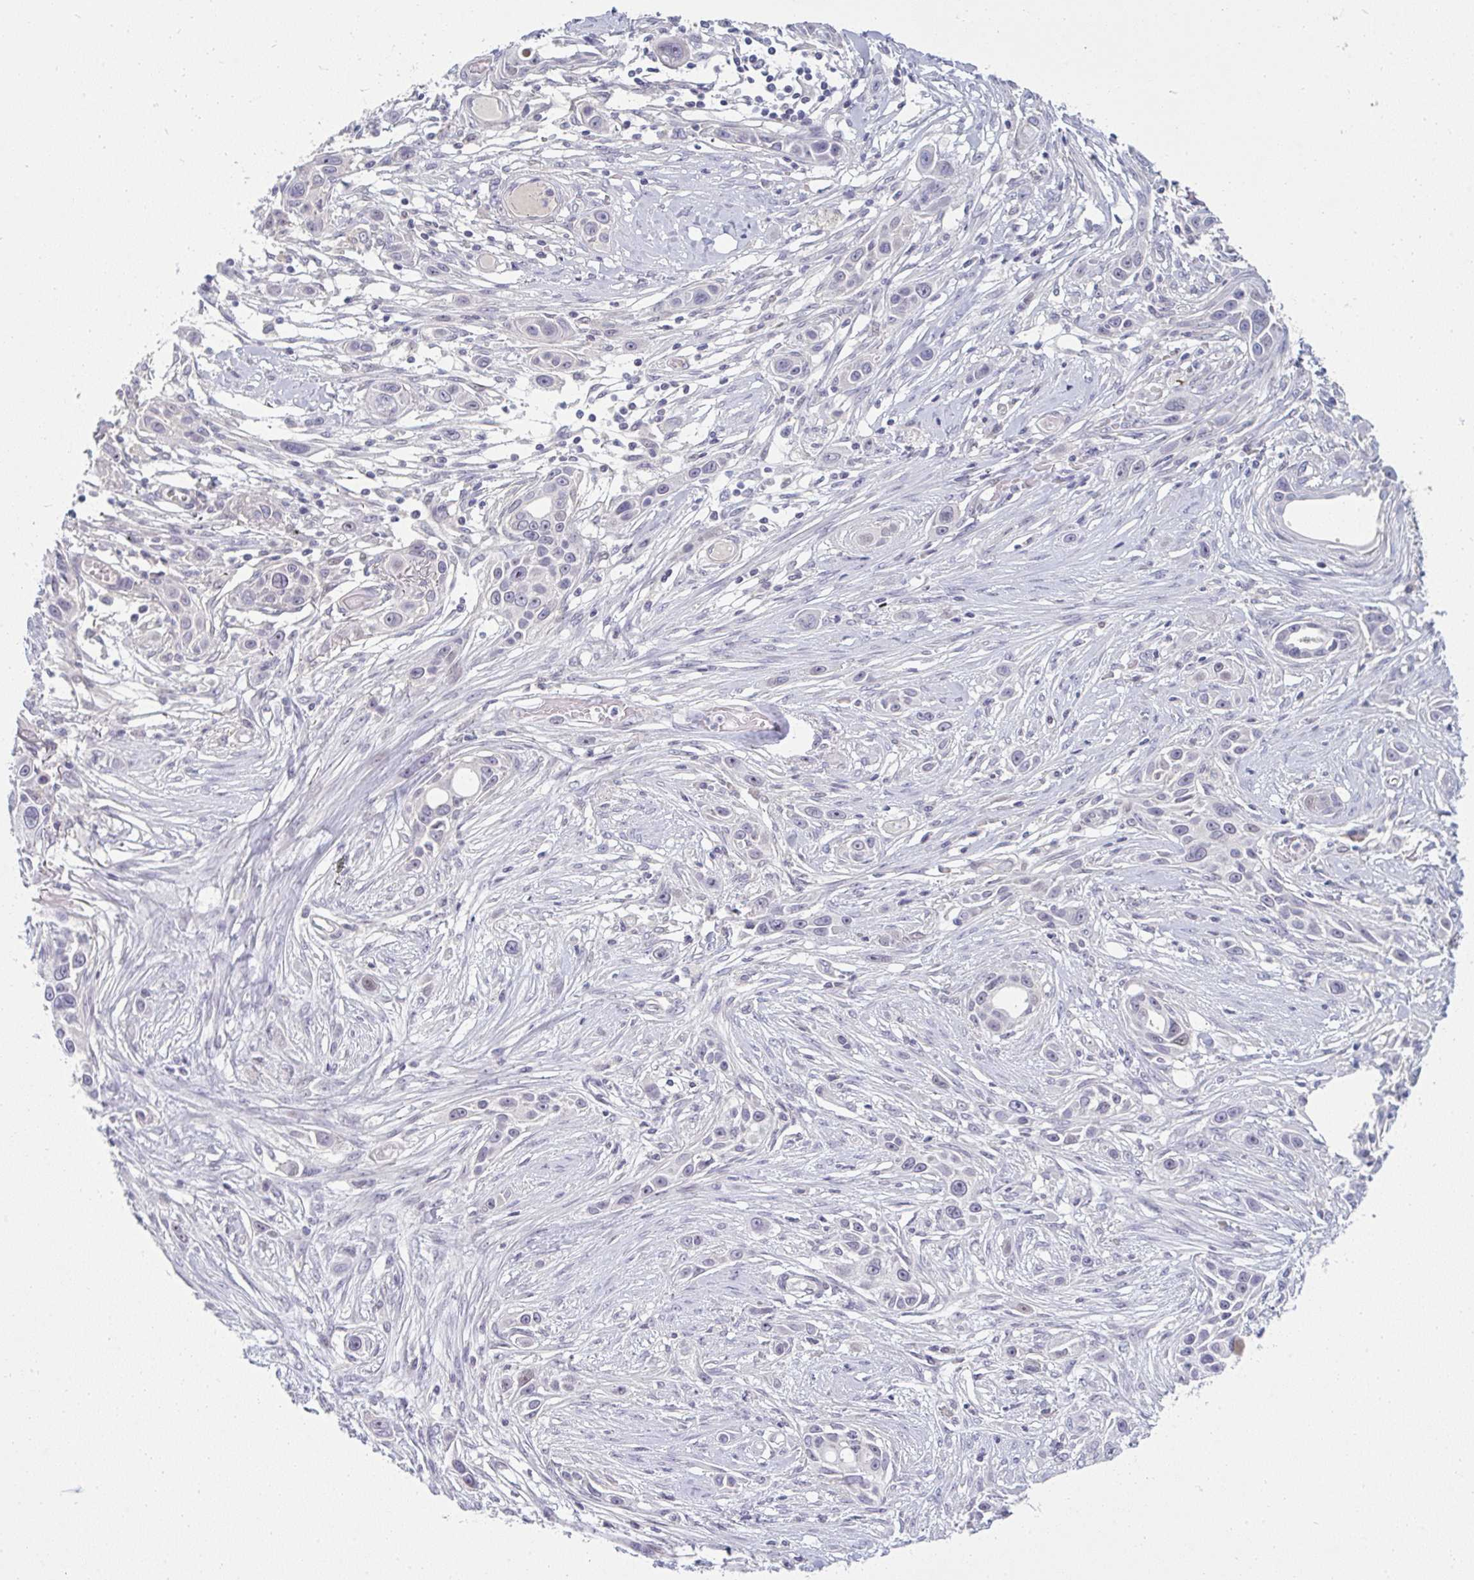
{"staining": {"intensity": "negative", "quantity": "none", "location": "none"}, "tissue": "skin cancer", "cell_type": "Tumor cells", "image_type": "cancer", "snomed": [{"axis": "morphology", "description": "Squamous cell carcinoma, NOS"}, {"axis": "topography", "description": "Skin"}], "caption": "This histopathology image is of squamous cell carcinoma (skin) stained with immunohistochemistry to label a protein in brown with the nuclei are counter-stained blue. There is no expression in tumor cells. The staining was performed using DAB to visualize the protein expression in brown, while the nuclei were stained in blue with hematoxylin (Magnification: 20x).", "gene": "PPFIA4", "patient": {"sex": "female", "age": 69}}